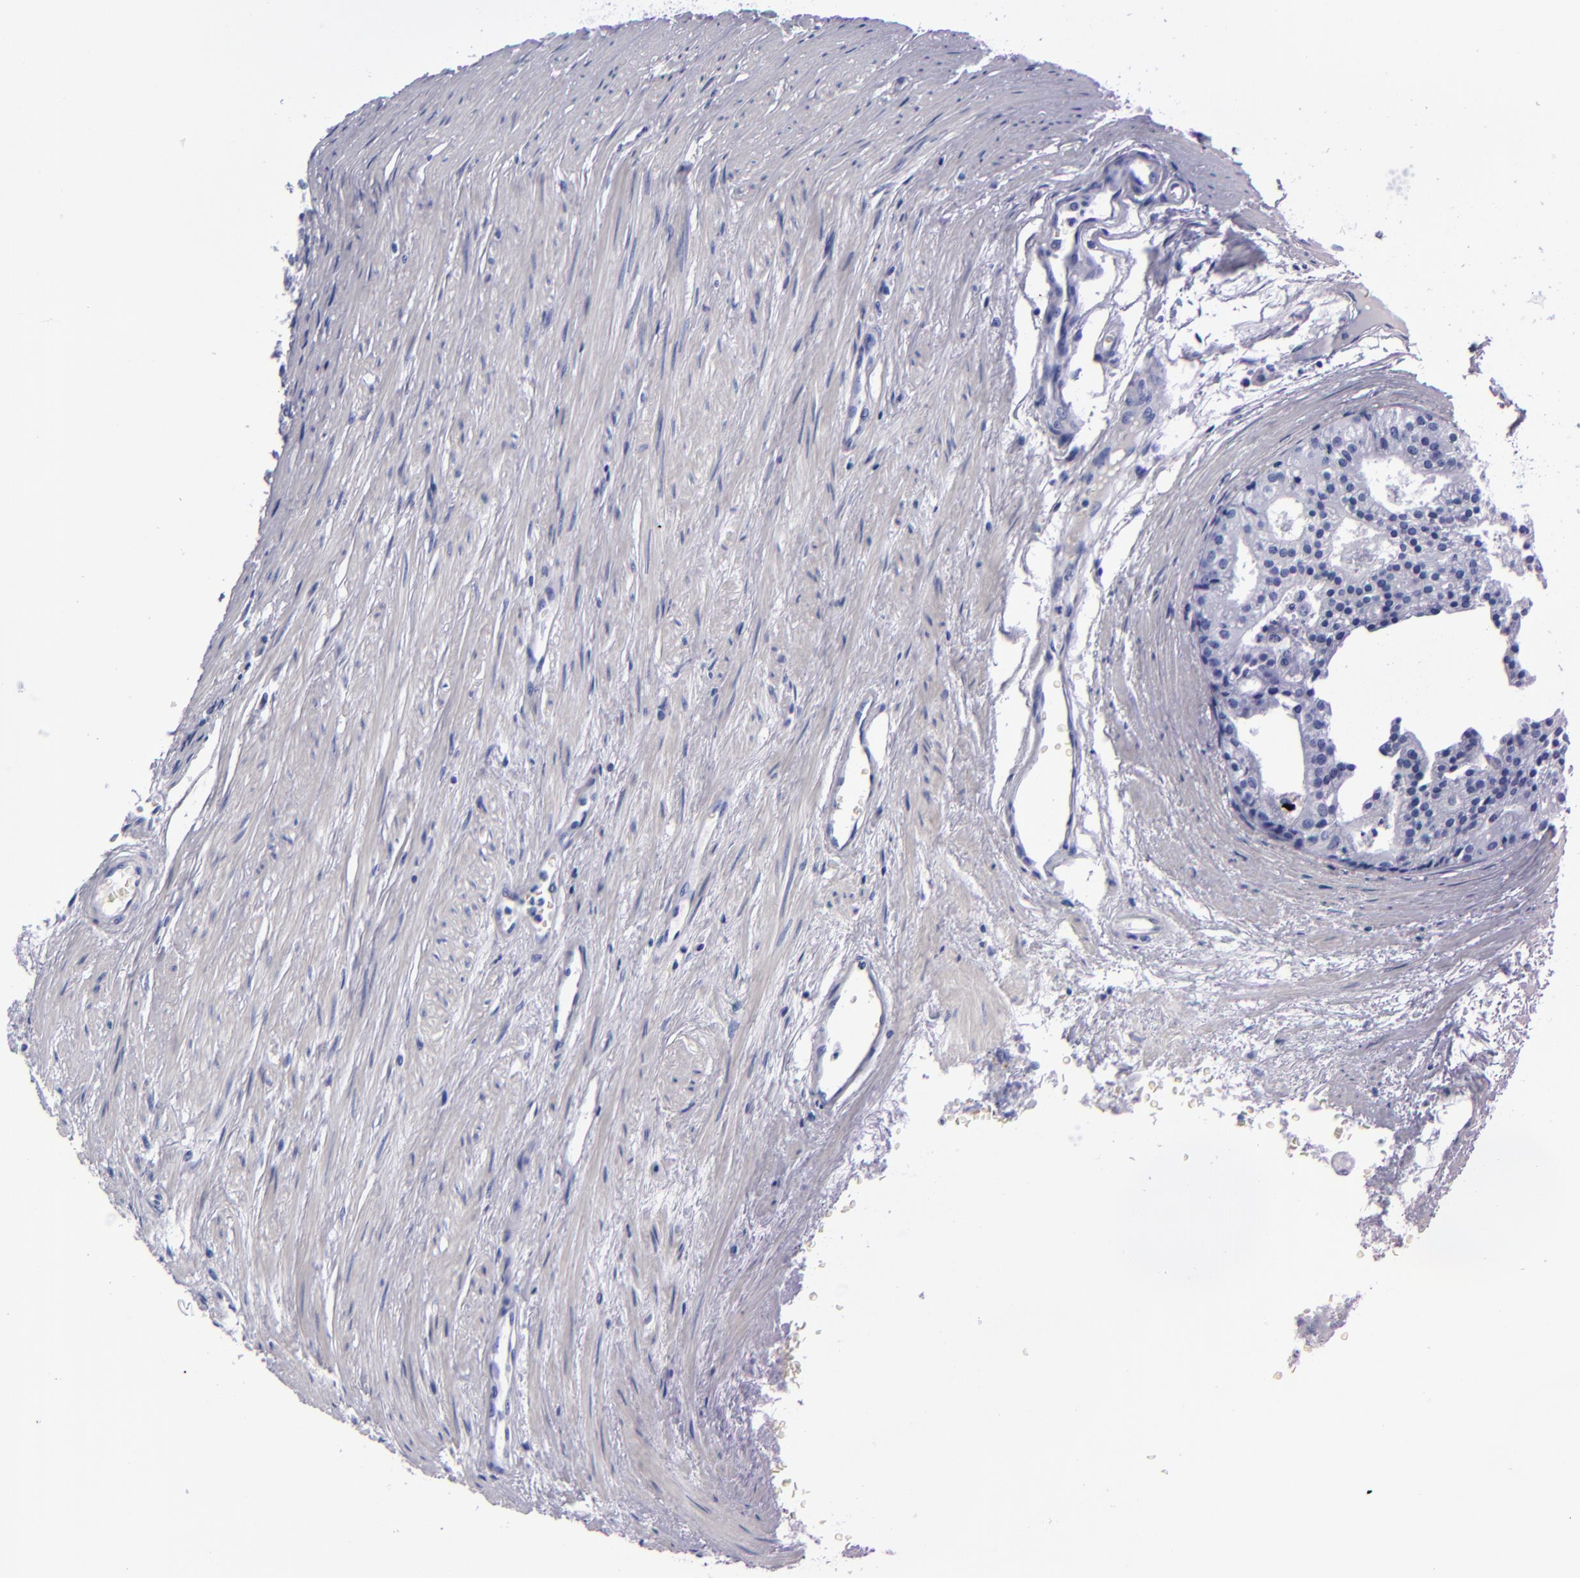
{"staining": {"intensity": "negative", "quantity": "none", "location": "none"}, "tissue": "prostate cancer", "cell_type": "Tumor cells", "image_type": "cancer", "snomed": [{"axis": "morphology", "description": "Adenocarcinoma, High grade"}, {"axis": "topography", "description": "Prostate"}], "caption": "There is no significant expression in tumor cells of prostate adenocarcinoma (high-grade).", "gene": "MCM7", "patient": {"sex": "male", "age": 56}}